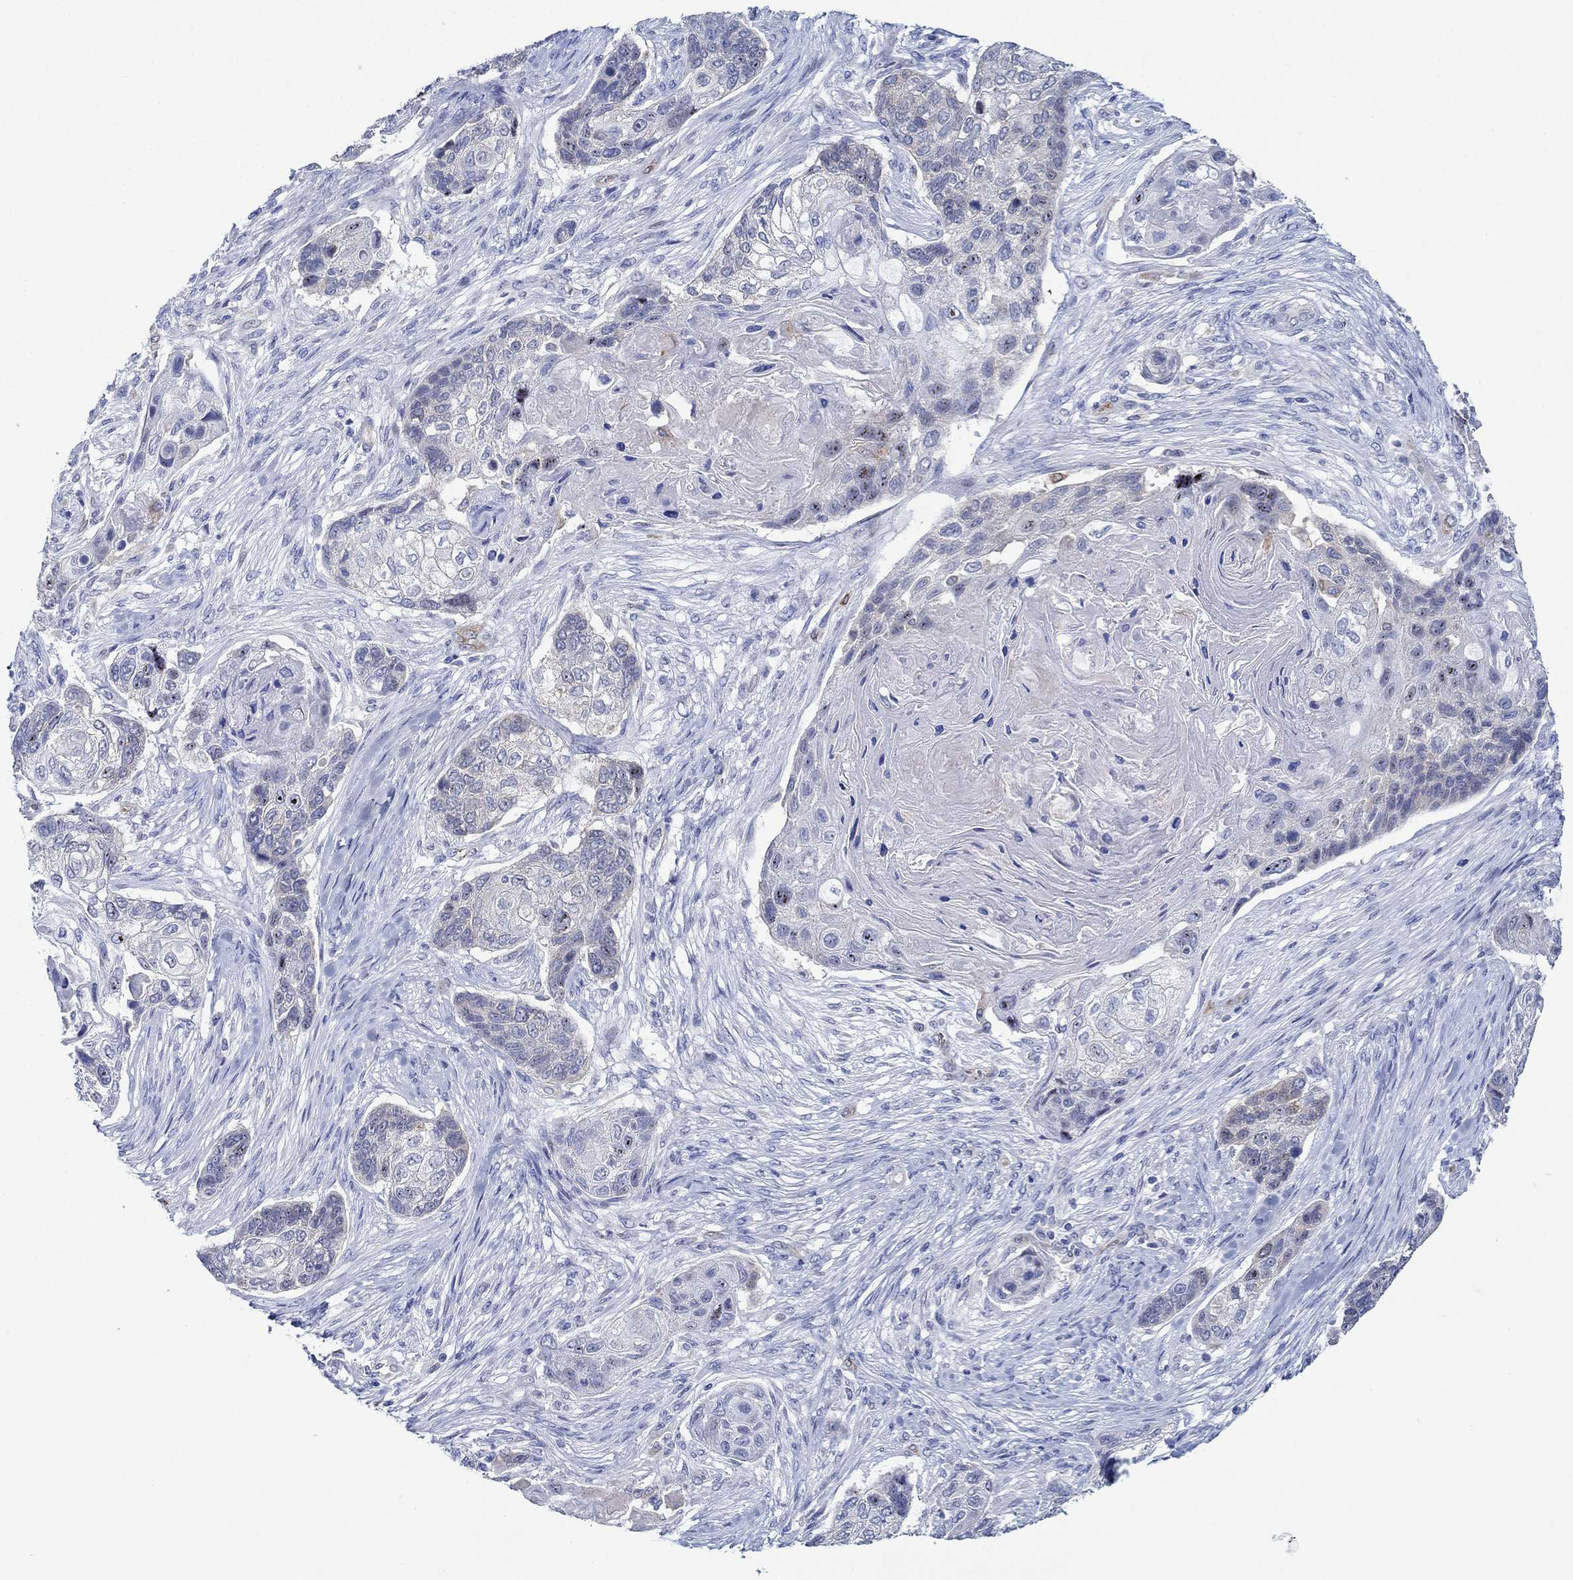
{"staining": {"intensity": "negative", "quantity": "none", "location": "none"}, "tissue": "lung cancer", "cell_type": "Tumor cells", "image_type": "cancer", "snomed": [{"axis": "morphology", "description": "Normal tissue, NOS"}, {"axis": "morphology", "description": "Squamous cell carcinoma, NOS"}, {"axis": "topography", "description": "Bronchus"}, {"axis": "topography", "description": "Lung"}], "caption": "A micrograph of human lung cancer is negative for staining in tumor cells.", "gene": "SLC27A3", "patient": {"sex": "male", "age": 69}}